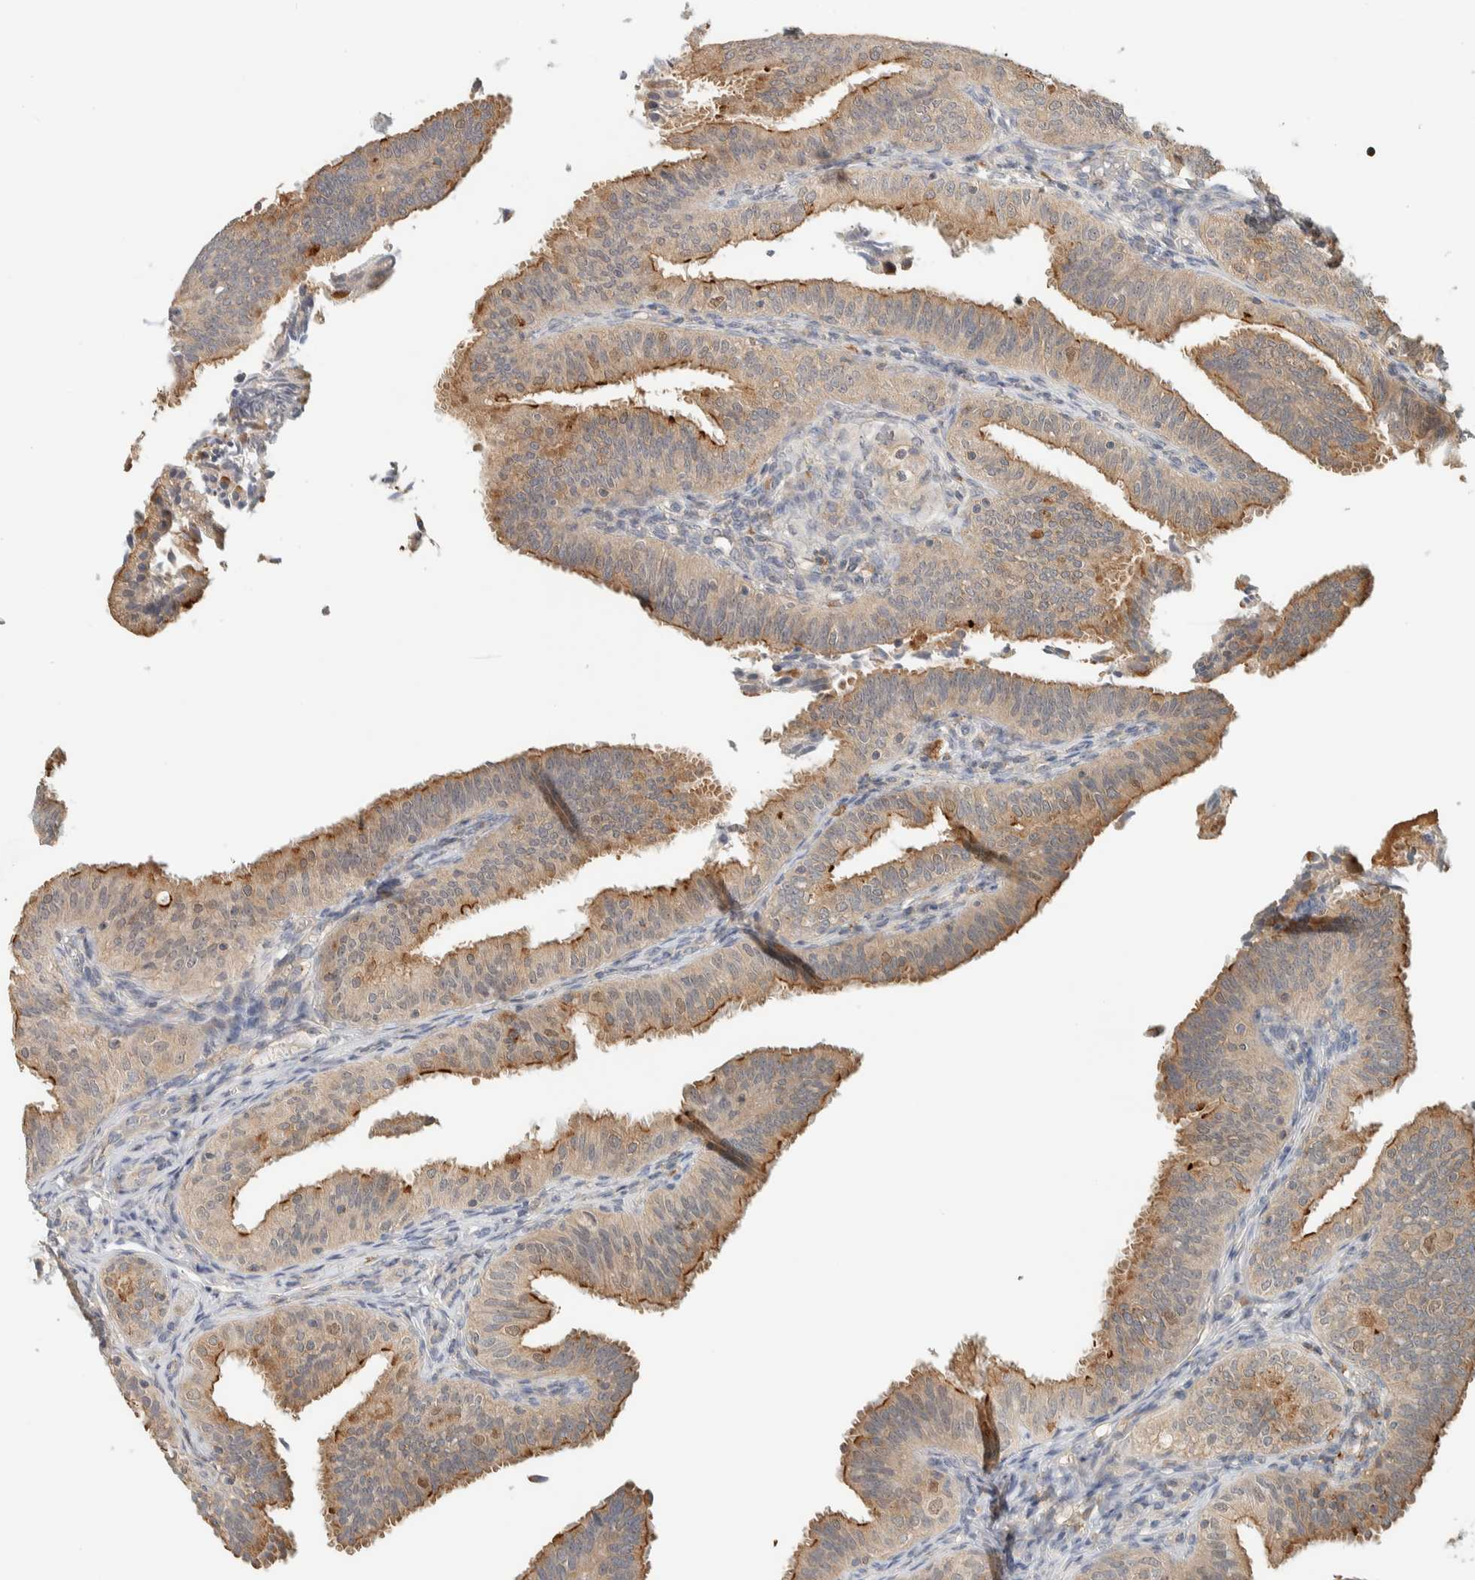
{"staining": {"intensity": "moderate", "quantity": ">75%", "location": "cytoplasmic/membranous"}, "tissue": "fallopian tube", "cell_type": "Glandular cells", "image_type": "normal", "snomed": [{"axis": "morphology", "description": "Normal tissue, NOS"}, {"axis": "topography", "description": "Fallopian tube"}], "caption": "Glandular cells exhibit medium levels of moderate cytoplasmic/membranous expression in about >75% of cells in normal human fallopian tube.", "gene": "RAB11FIP1", "patient": {"sex": "female", "age": 35}}